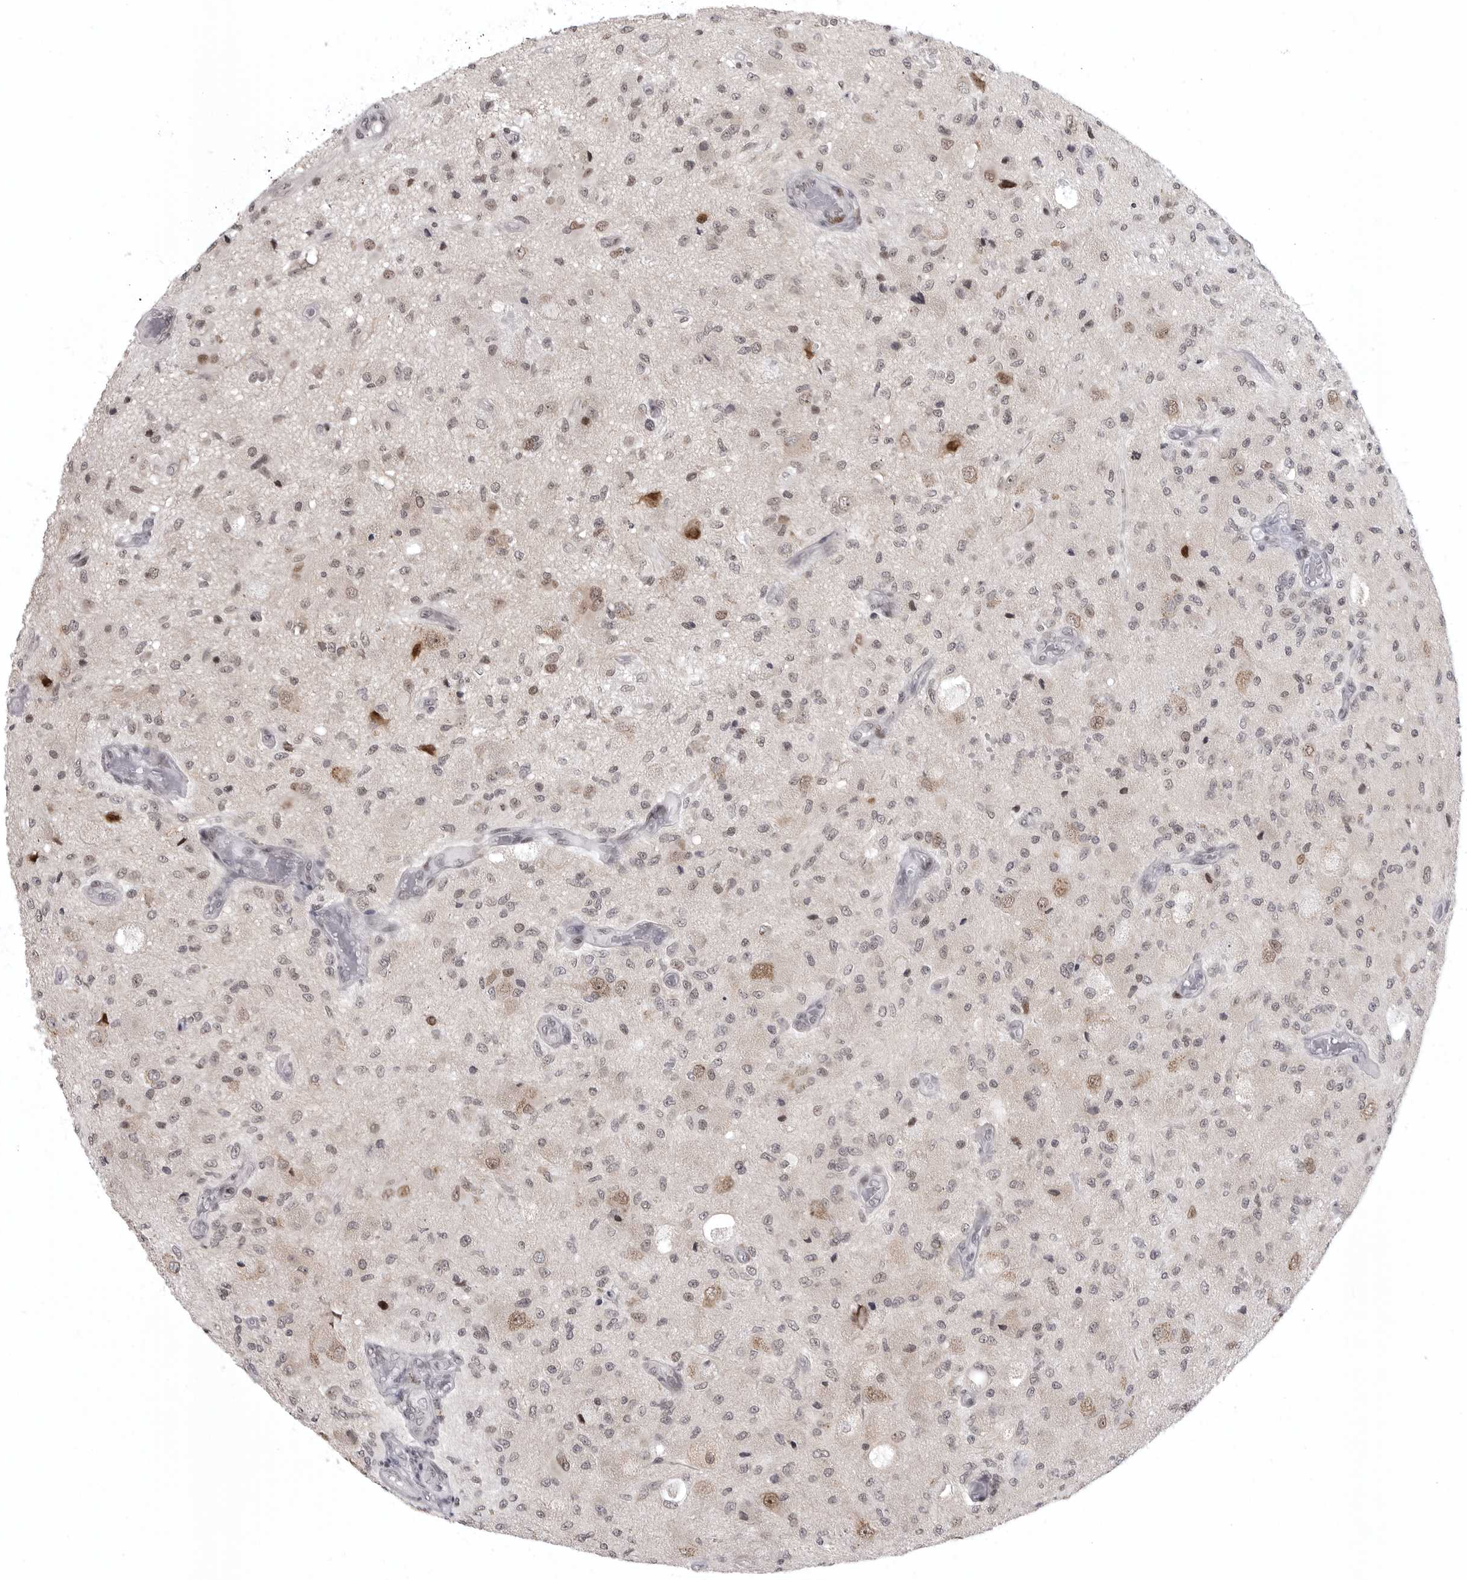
{"staining": {"intensity": "moderate", "quantity": "25%-75%", "location": "nuclear"}, "tissue": "glioma", "cell_type": "Tumor cells", "image_type": "cancer", "snomed": [{"axis": "morphology", "description": "Normal tissue, NOS"}, {"axis": "morphology", "description": "Glioma, malignant, High grade"}, {"axis": "topography", "description": "Cerebral cortex"}], "caption": "Immunohistochemical staining of malignant high-grade glioma demonstrates medium levels of moderate nuclear expression in about 25%-75% of tumor cells. (IHC, brightfield microscopy, high magnification).", "gene": "PRDM10", "patient": {"sex": "male", "age": 77}}